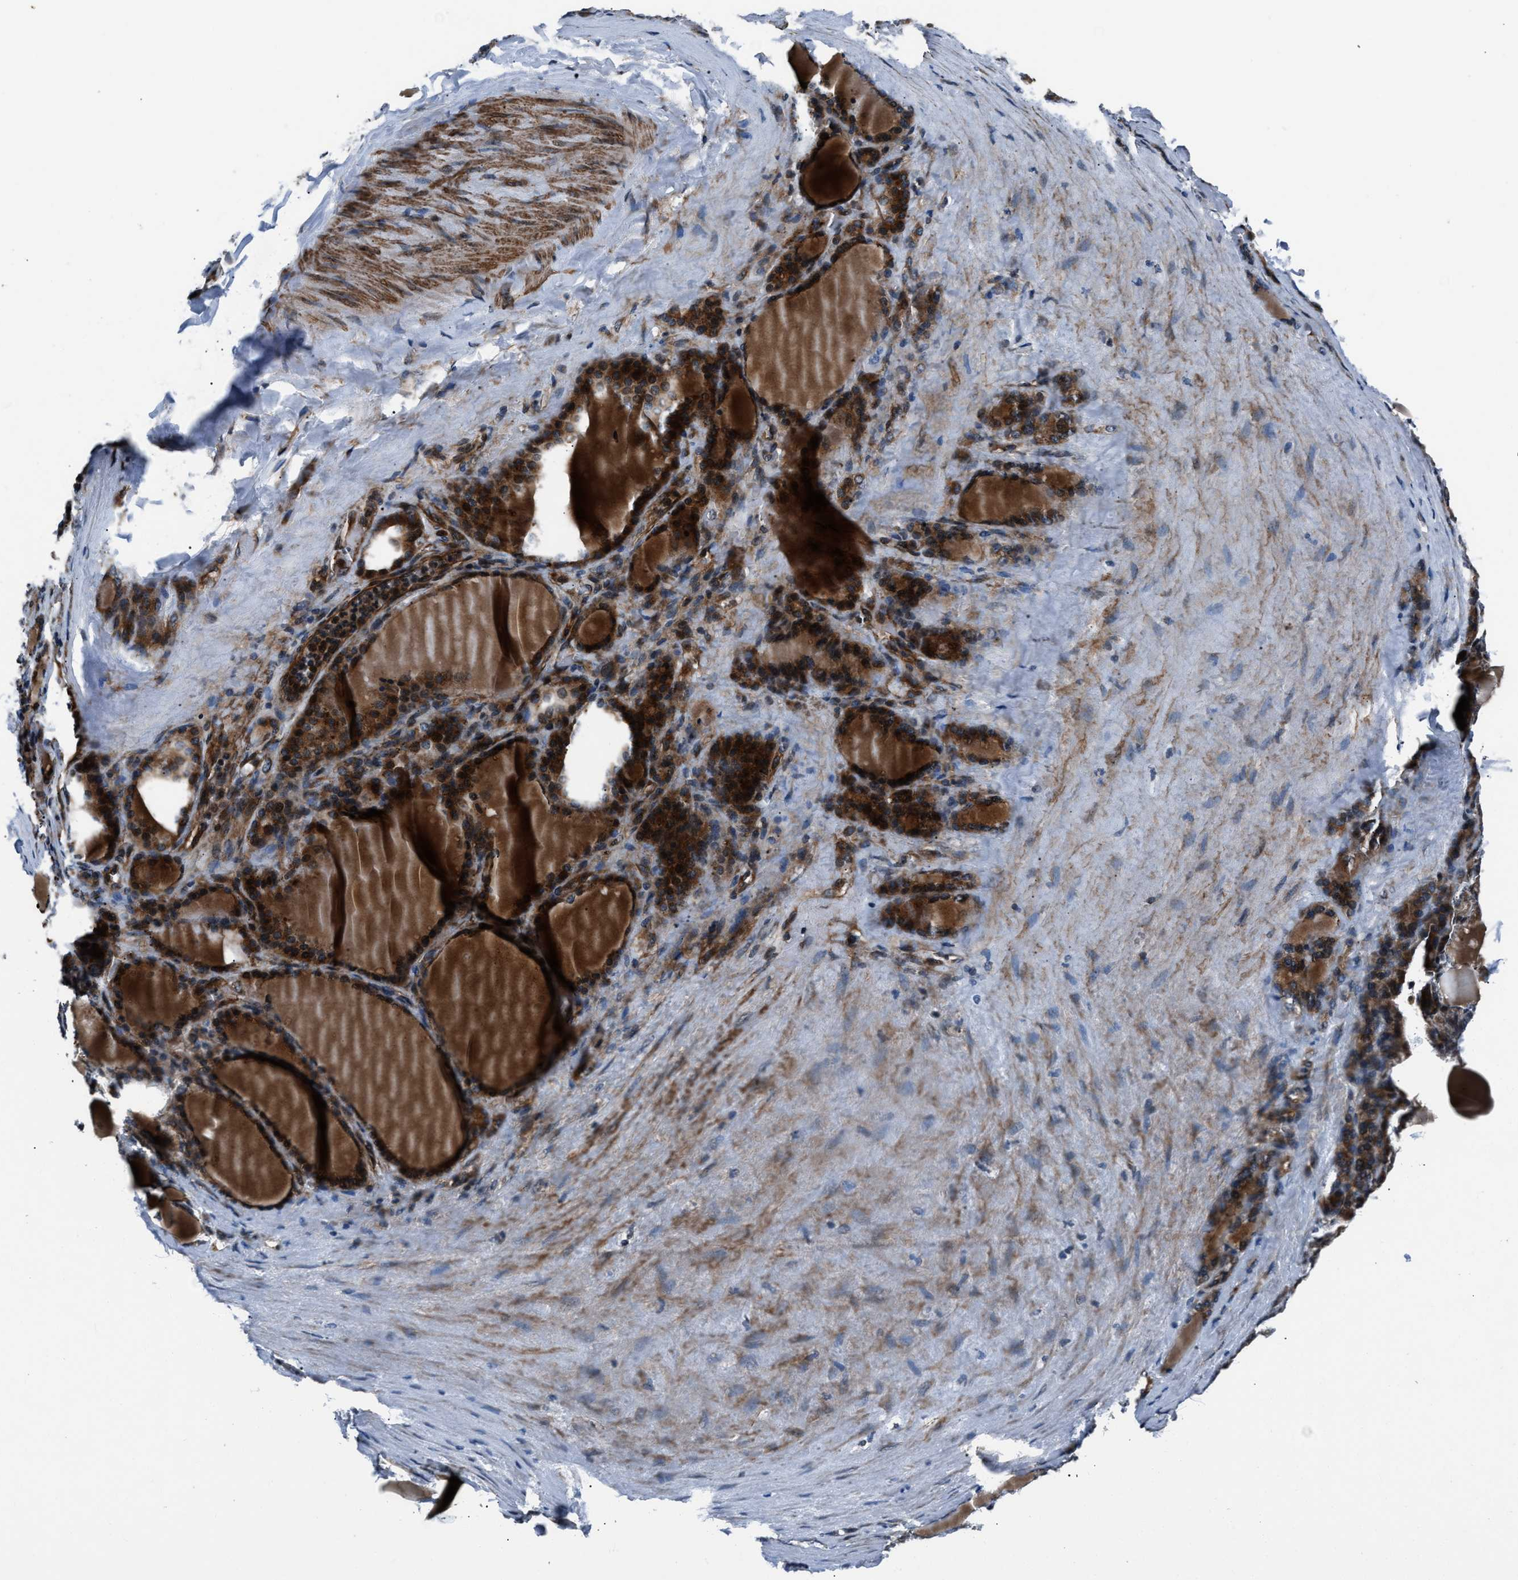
{"staining": {"intensity": "moderate", "quantity": ">75%", "location": "cytoplasmic/membranous,nuclear"}, "tissue": "thyroid gland", "cell_type": "Glandular cells", "image_type": "normal", "snomed": [{"axis": "morphology", "description": "Normal tissue, NOS"}, {"axis": "topography", "description": "Thyroid gland"}], "caption": "Approximately >75% of glandular cells in normal human thyroid gland reveal moderate cytoplasmic/membranous,nuclear protein expression as visualized by brown immunohistochemical staining.", "gene": "DYNC2I1", "patient": {"sex": "female", "age": 28}}